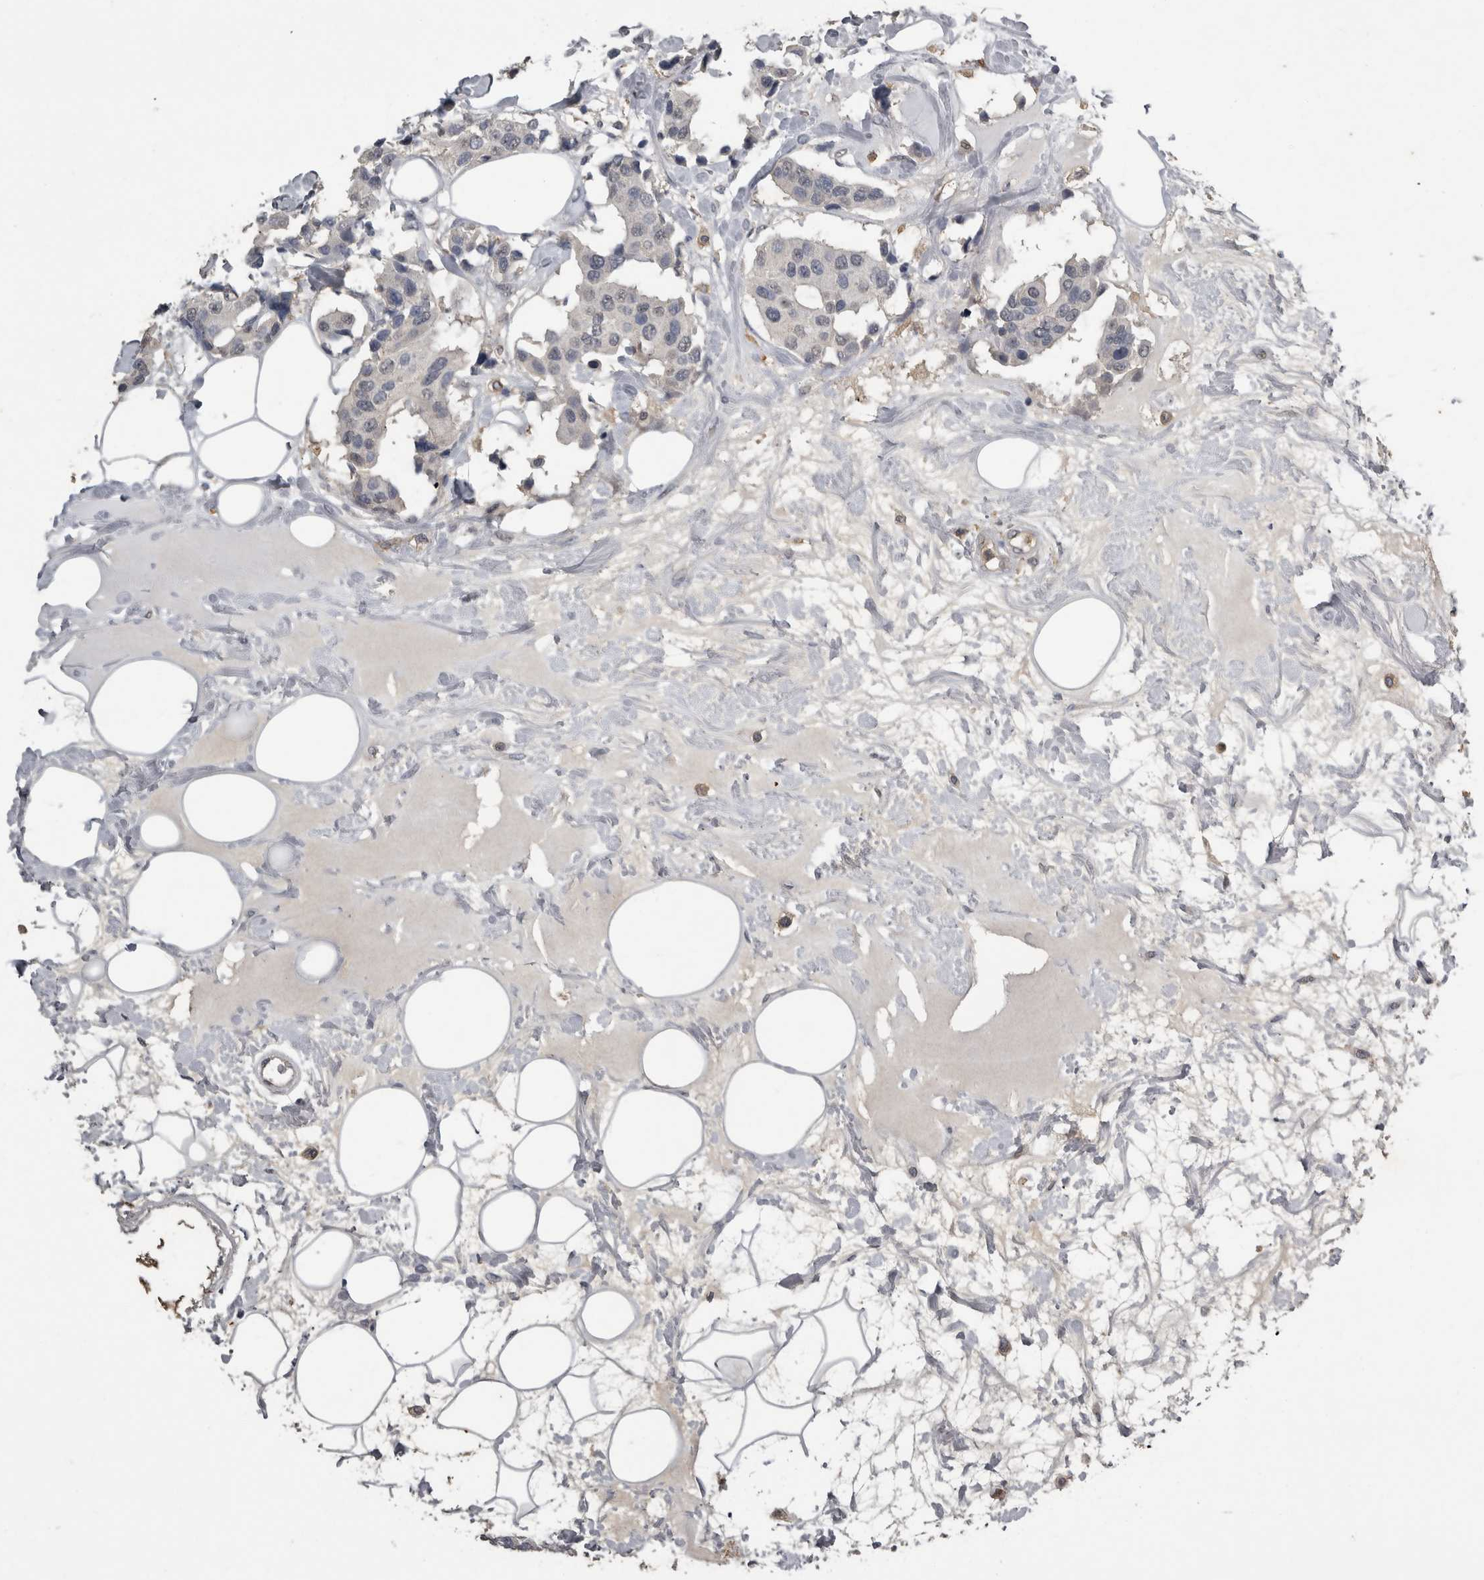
{"staining": {"intensity": "negative", "quantity": "none", "location": "none"}, "tissue": "breast cancer", "cell_type": "Tumor cells", "image_type": "cancer", "snomed": [{"axis": "morphology", "description": "Normal tissue, NOS"}, {"axis": "morphology", "description": "Duct carcinoma"}, {"axis": "topography", "description": "Breast"}], "caption": "Protein analysis of breast cancer reveals no significant expression in tumor cells.", "gene": "PIK3AP1", "patient": {"sex": "female", "age": 39}}